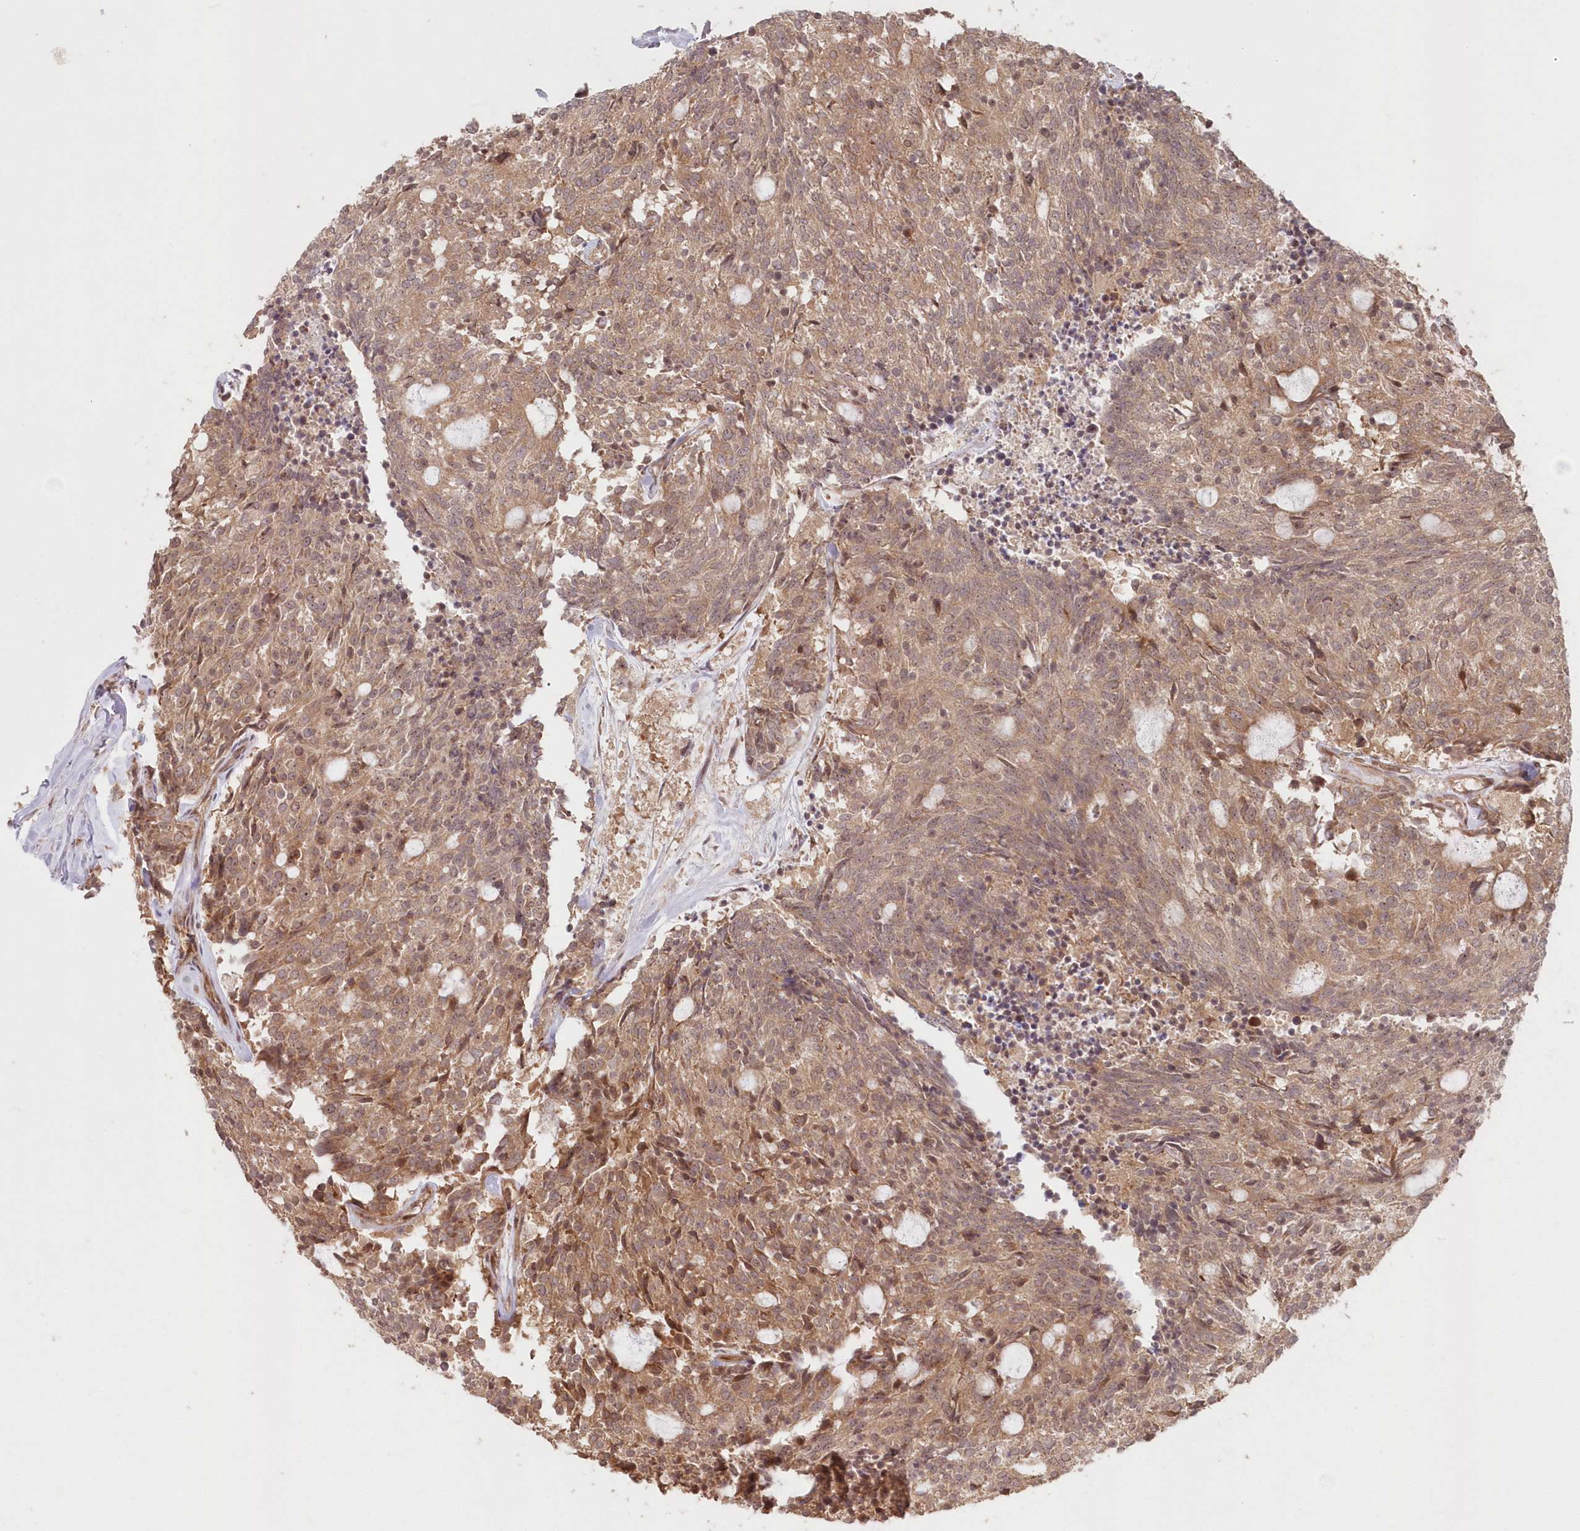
{"staining": {"intensity": "weak", "quantity": ">75%", "location": "cytoplasmic/membranous"}, "tissue": "carcinoid", "cell_type": "Tumor cells", "image_type": "cancer", "snomed": [{"axis": "morphology", "description": "Carcinoid, malignant, NOS"}, {"axis": "topography", "description": "Pancreas"}], "caption": "Carcinoid (malignant) was stained to show a protein in brown. There is low levels of weak cytoplasmic/membranous staining in approximately >75% of tumor cells.", "gene": "SERINC1", "patient": {"sex": "female", "age": 54}}